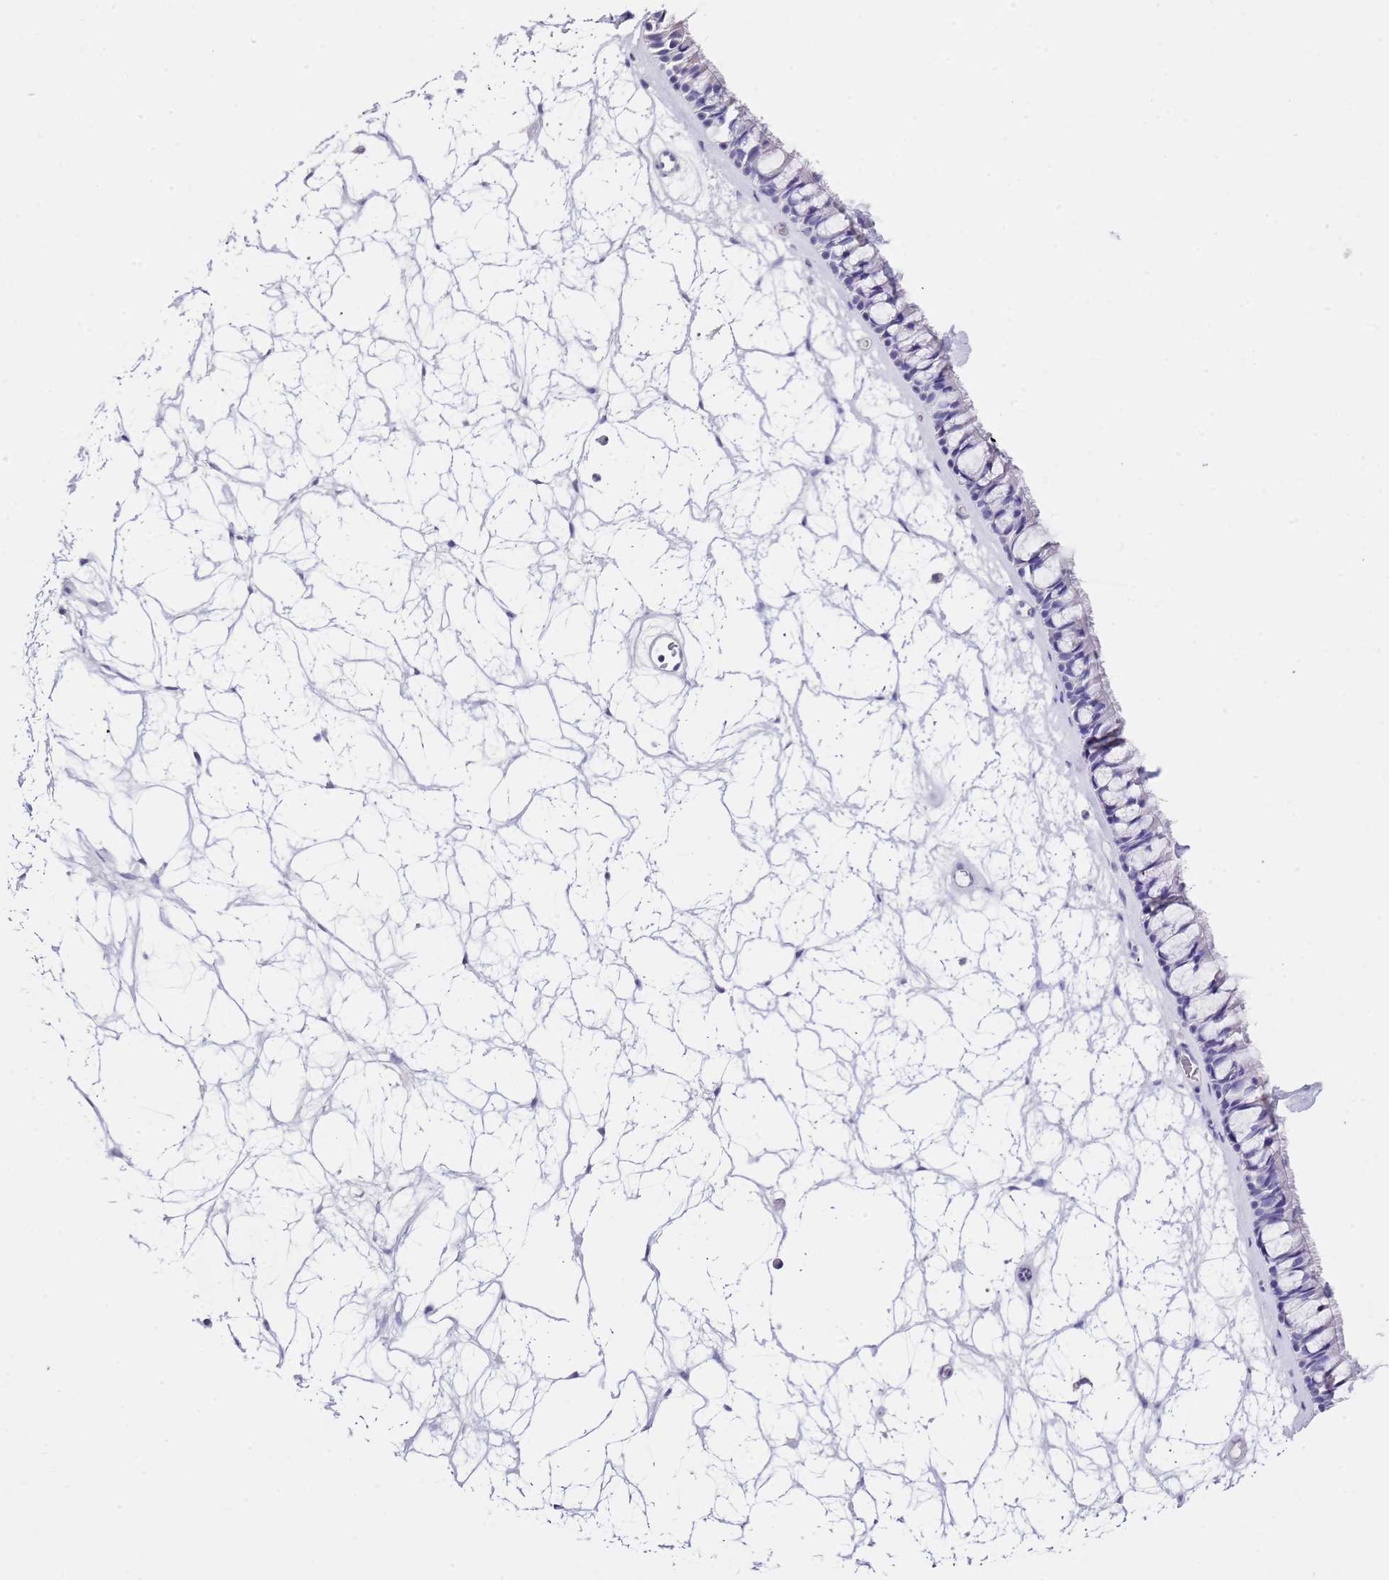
{"staining": {"intensity": "negative", "quantity": "none", "location": "none"}, "tissue": "nasopharynx", "cell_type": "Respiratory epithelial cells", "image_type": "normal", "snomed": [{"axis": "morphology", "description": "Normal tissue, NOS"}, {"axis": "topography", "description": "Nasopharynx"}], "caption": "This is an IHC photomicrograph of normal human nasopharynx. There is no positivity in respiratory epithelial cells.", "gene": "PTBP2", "patient": {"sex": "male", "age": 64}}